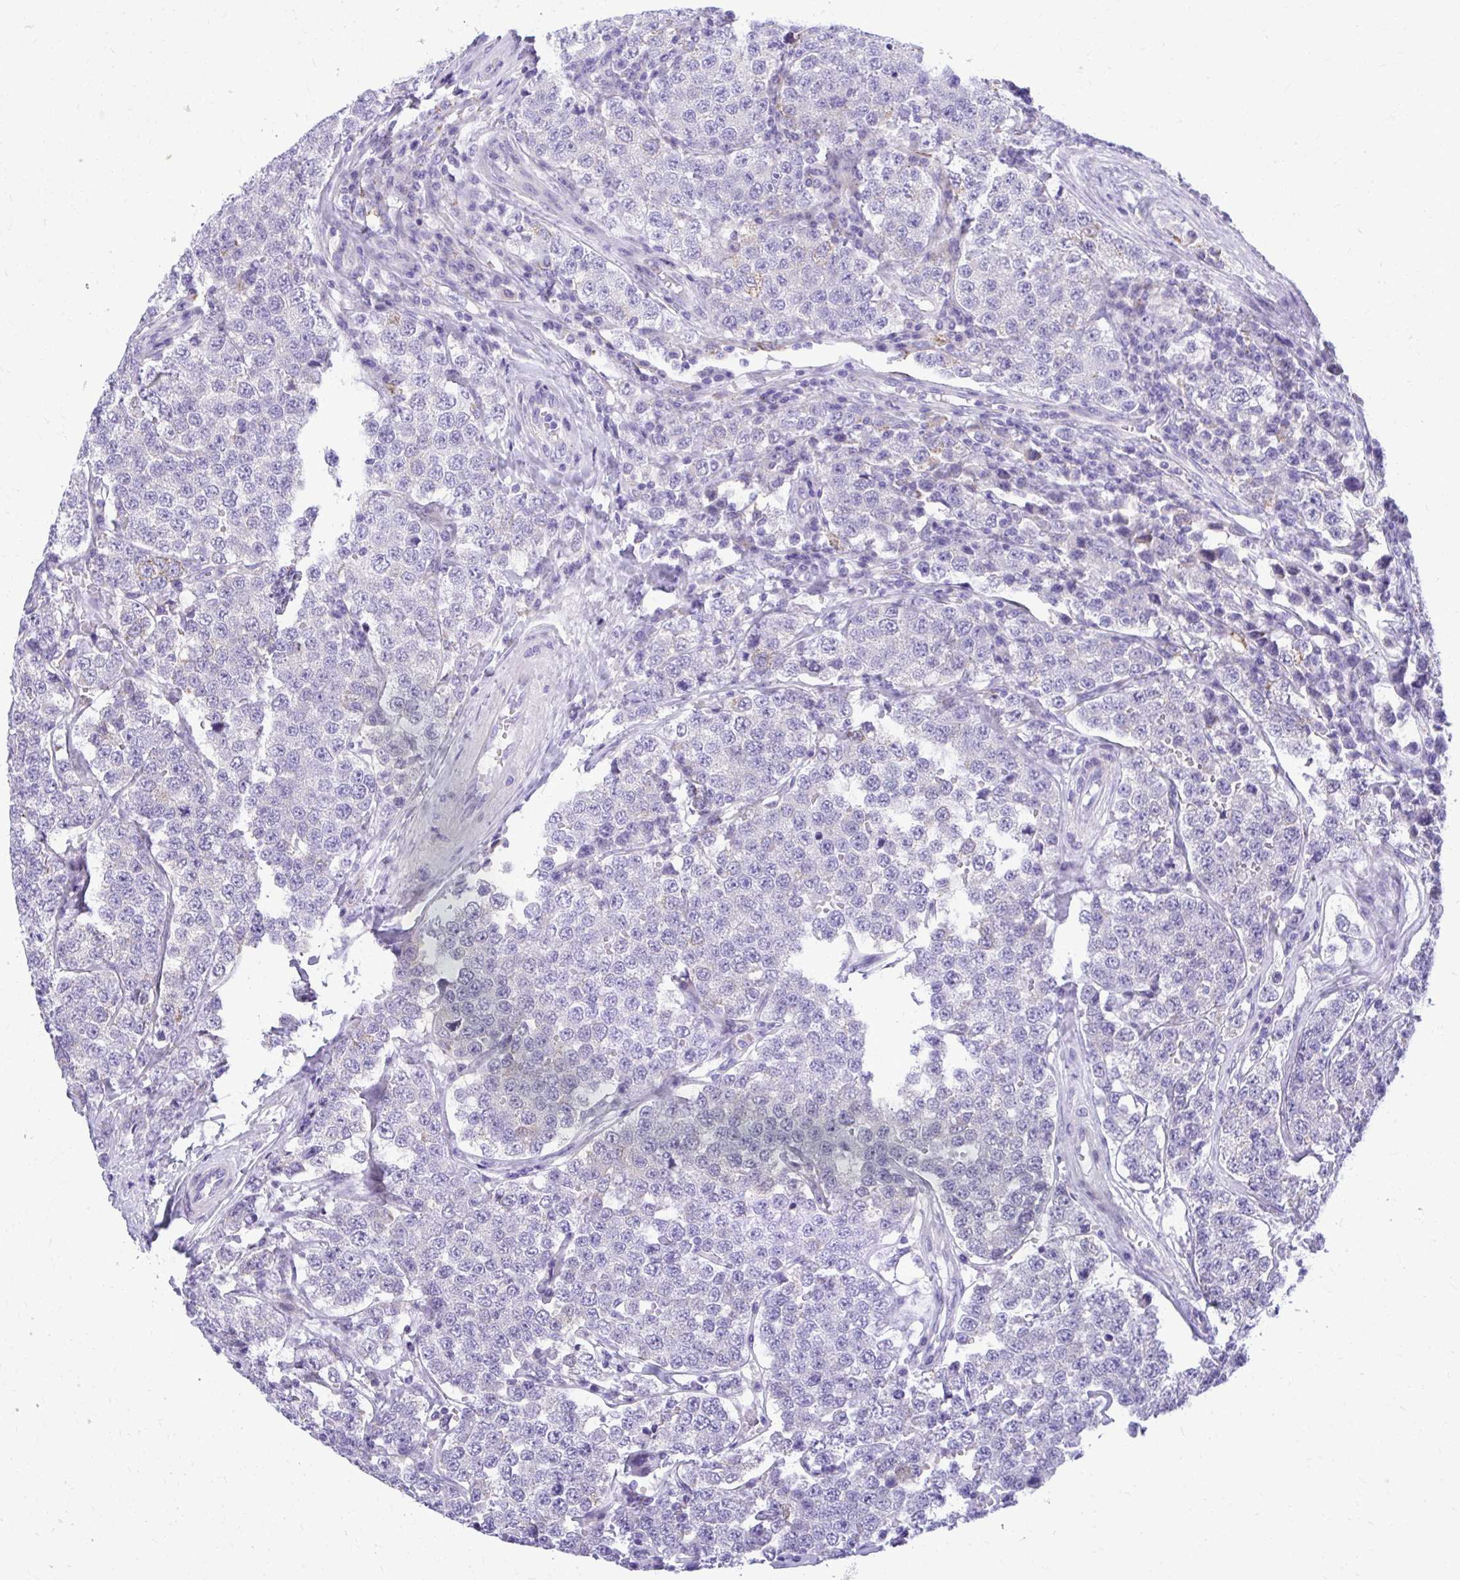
{"staining": {"intensity": "negative", "quantity": "none", "location": "none"}, "tissue": "testis cancer", "cell_type": "Tumor cells", "image_type": "cancer", "snomed": [{"axis": "morphology", "description": "Seminoma, NOS"}, {"axis": "topography", "description": "Testis"}], "caption": "This histopathology image is of testis cancer stained with IHC to label a protein in brown with the nuclei are counter-stained blue. There is no positivity in tumor cells.", "gene": "AIG1", "patient": {"sex": "male", "age": 34}}